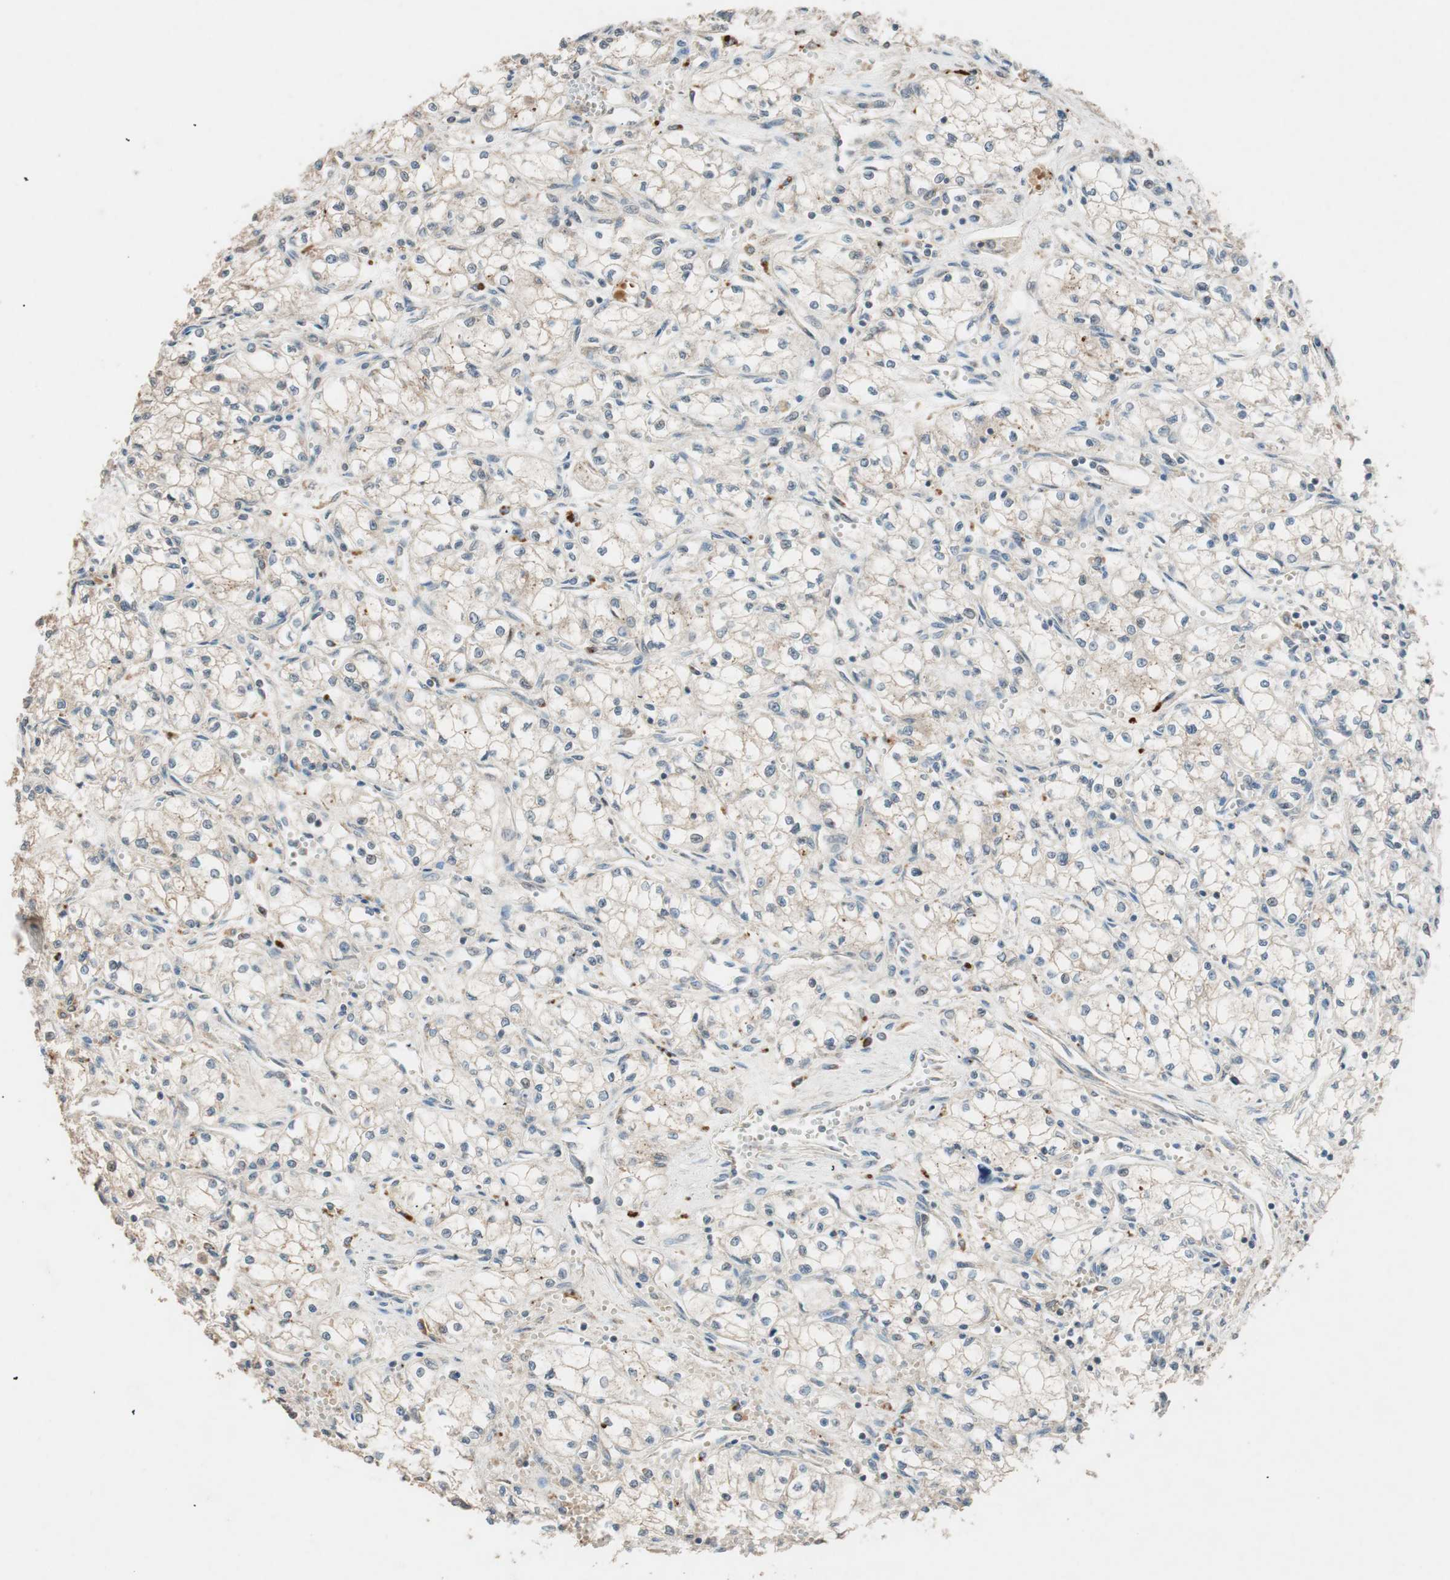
{"staining": {"intensity": "weak", "quantity": ">75%", "location": "cytoplasmic/membranous"}, "tissue": "renal cancer", "cell_type": "Tumor cells", "image_type": "cancer", "snomed": [{"axis": "morphology", "description": "Normal tissue, NOS"}, {"axis": "morphology", "description": "Adenocarcinoma, NOS"}, {"axis": "topography", "description": "Kidney"}], "caption": "Immunohistochemistry (IHC) (DAB (3,3'-diaminobenzidine)) staining of adenocarcinoma (renal) exhibits weak cytoplasmic/membranous protein expression in about >75% of tumor cells.", "gene": "GLB1", "patient": {"sex": "male", "age": 59}}